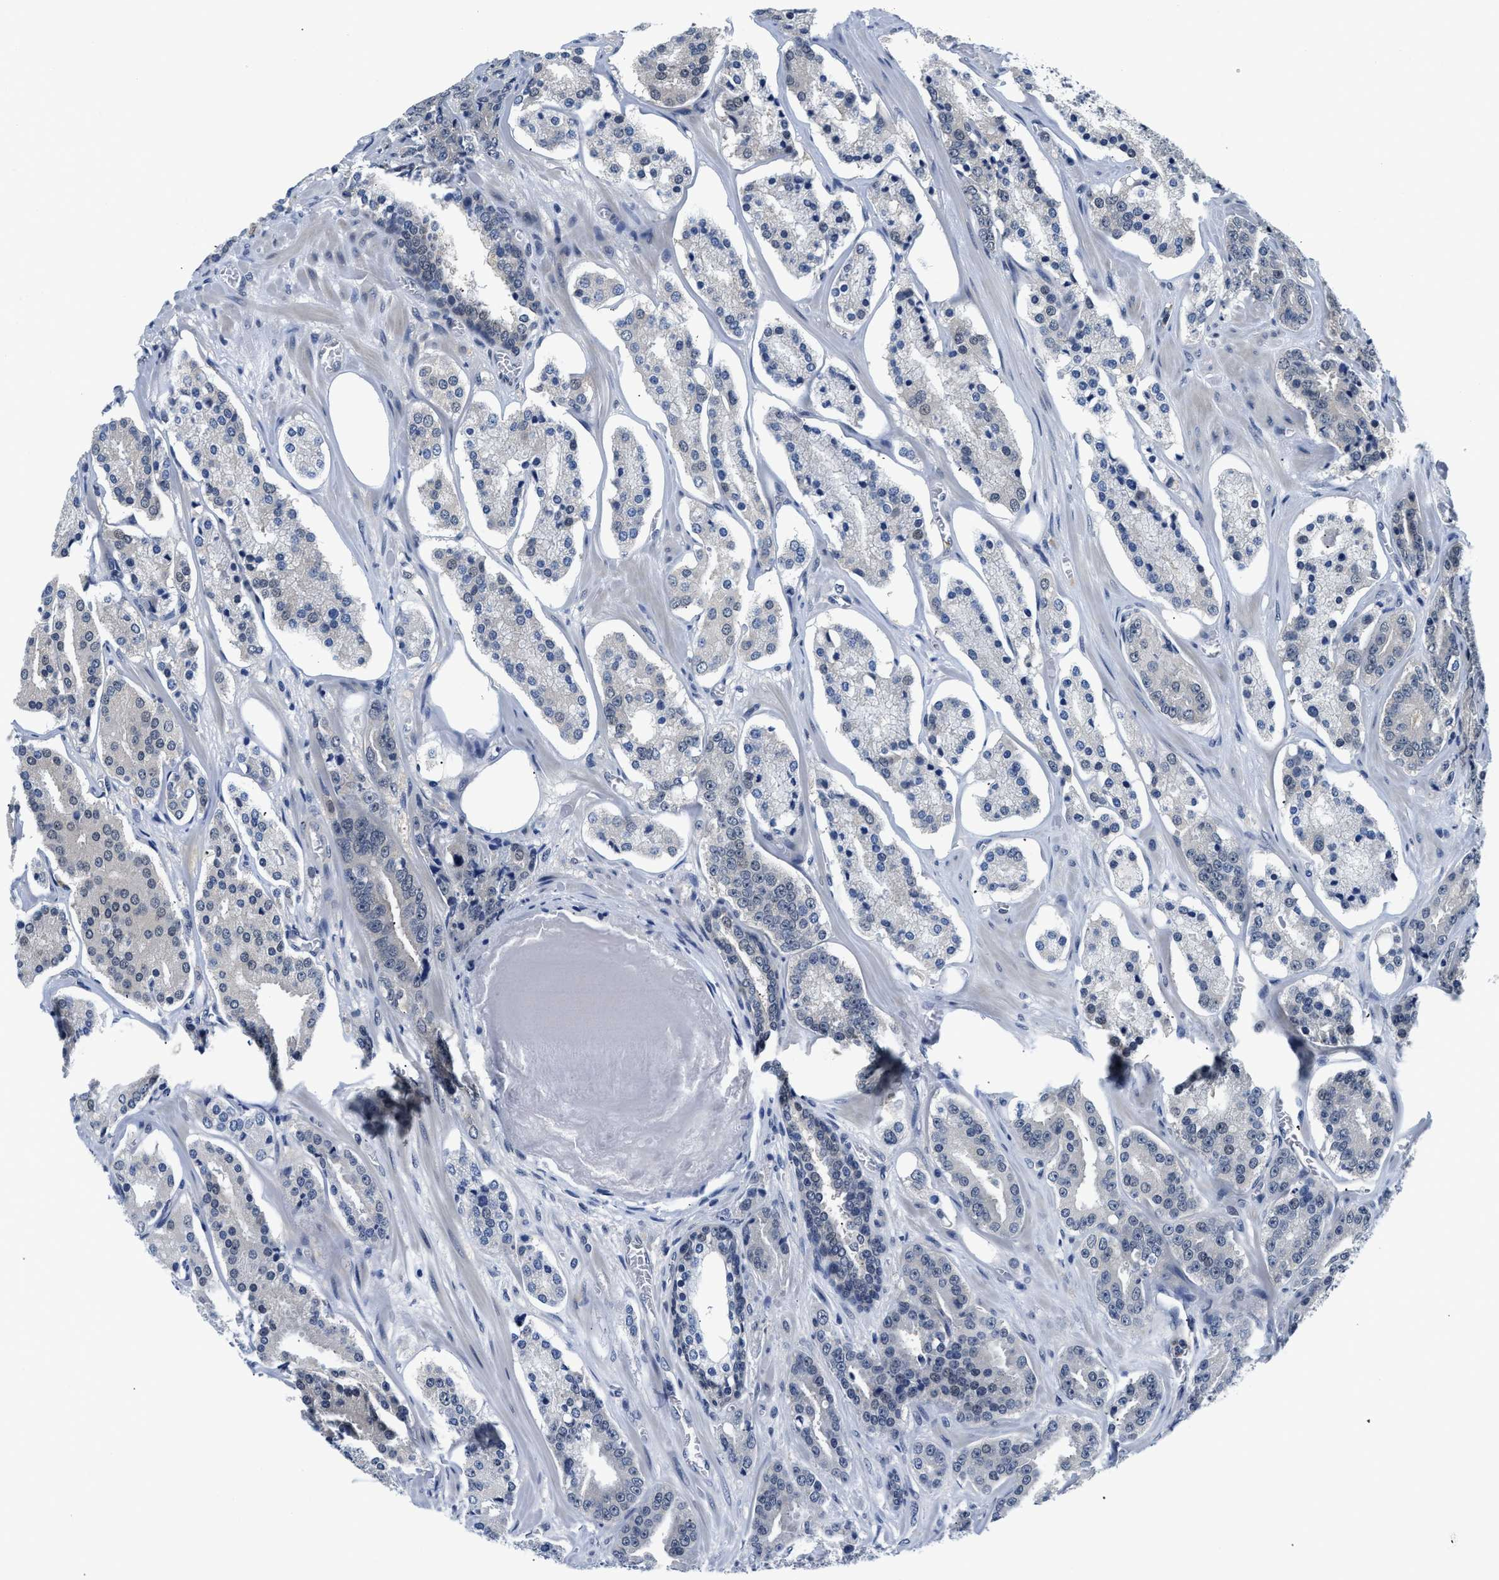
{"staining": {"intensity": "negative", "quantity": "none", "location": "none"}, "tissue": "prostate cancer", "cell_type": "Tumor cells", "image_type": "cancer", "snomed": [{"axis": "morphology", "description": "Adenocarcinoma, High grade"}, {"axis": "topography", "description": "Prostate"}], "caption": "IHC photomicrograph of human high-grade adenocarcinoma (prostate) stained for a protein (brown), which displays no expression in tumor cells.", "gene": "SMAD4", "patient": {"sex": "male", "age": 60}}